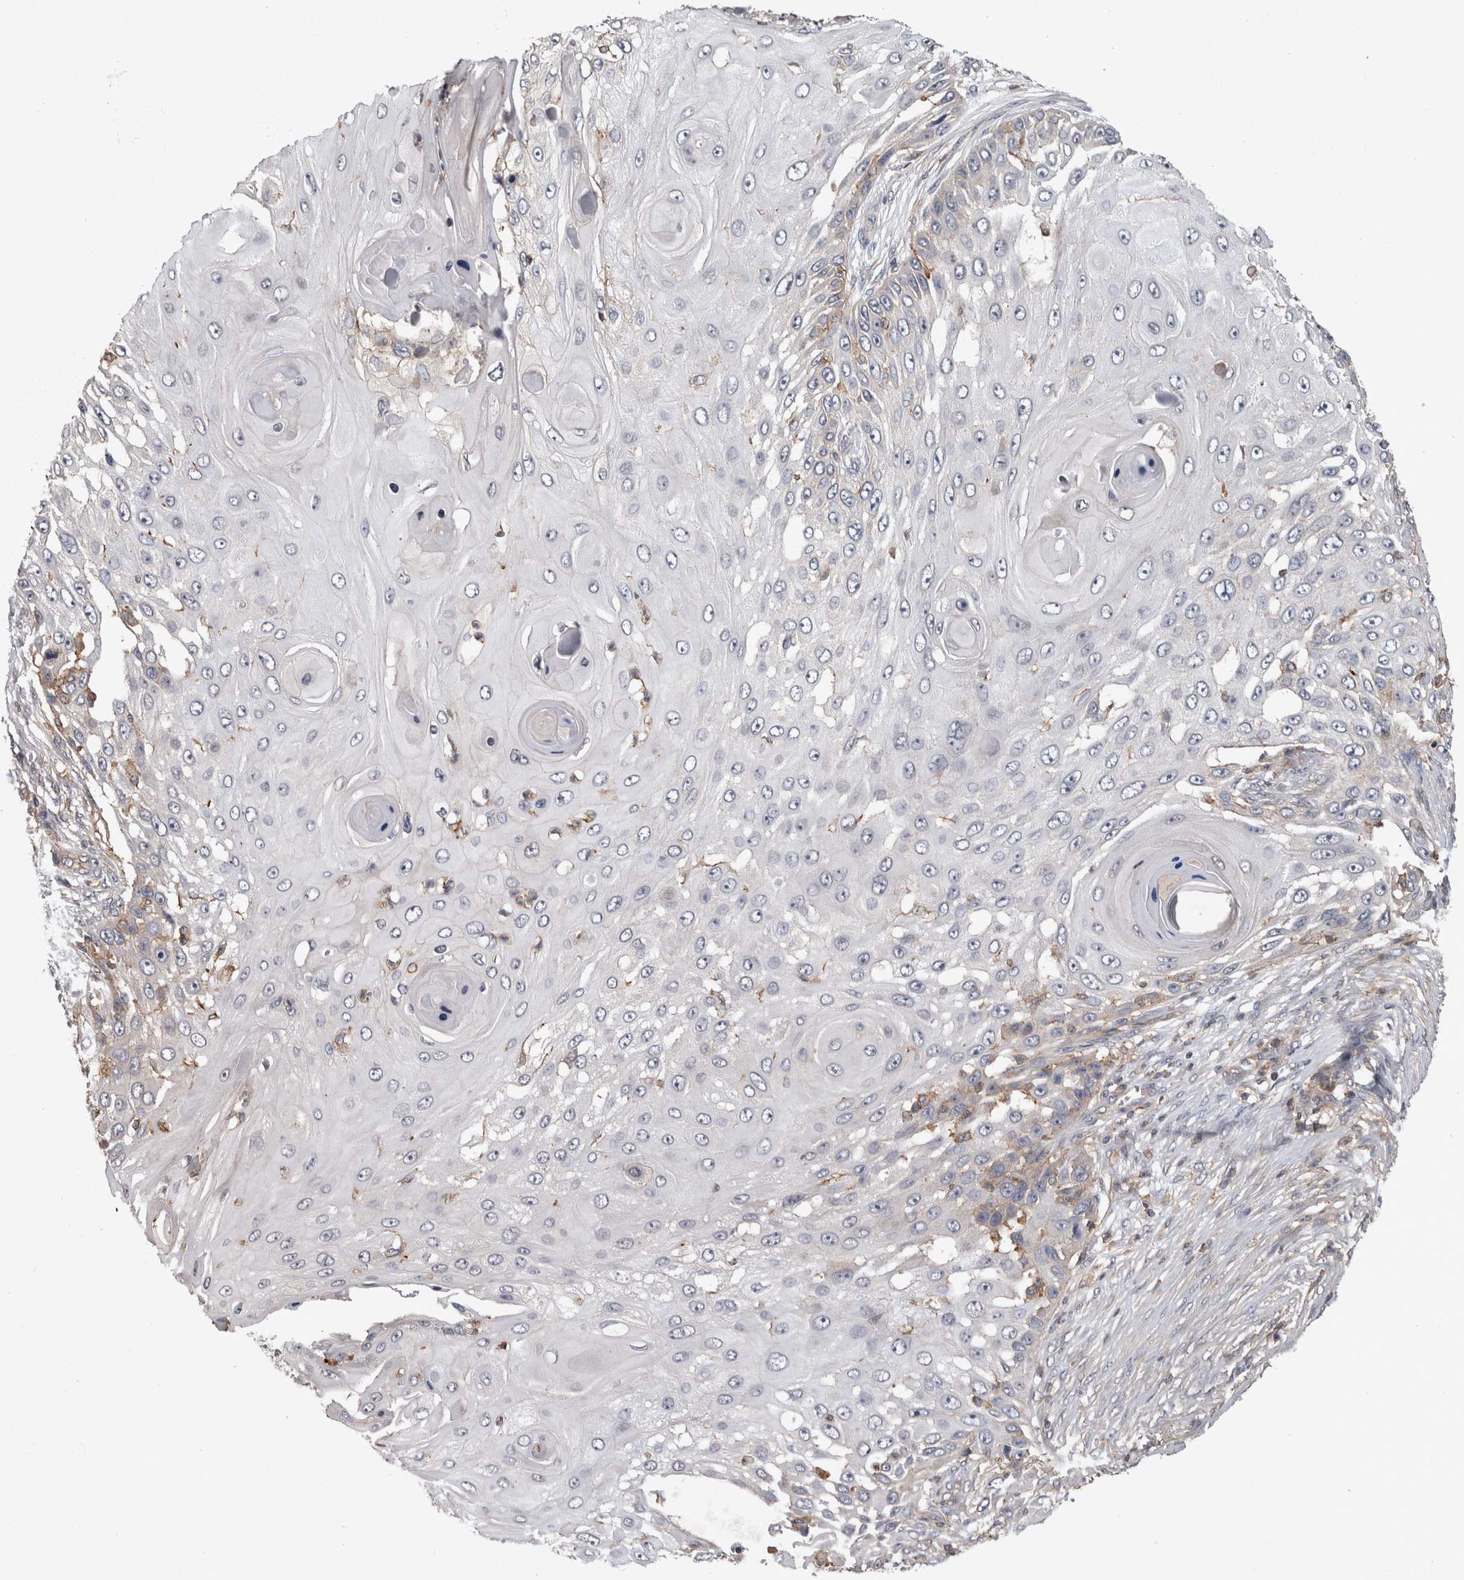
{"staining": {"intensity": "negative", "quantity": "none", "location": "none"}, "tissue": "skin cancer", "cell_type": "Tumor cells", "image_type": "cancer", "snomed": [{"axis": "morphology", "description": "Squamous cell carcinoma, NOS"}, {"axis": "topography", "description": "Skin"}], "caption": "Tumor cells are negative for brown protein staining in skin squamous cell carcinoma.", "gene": "SPATA48", "patient": {"sex": "female", "age": 44}}